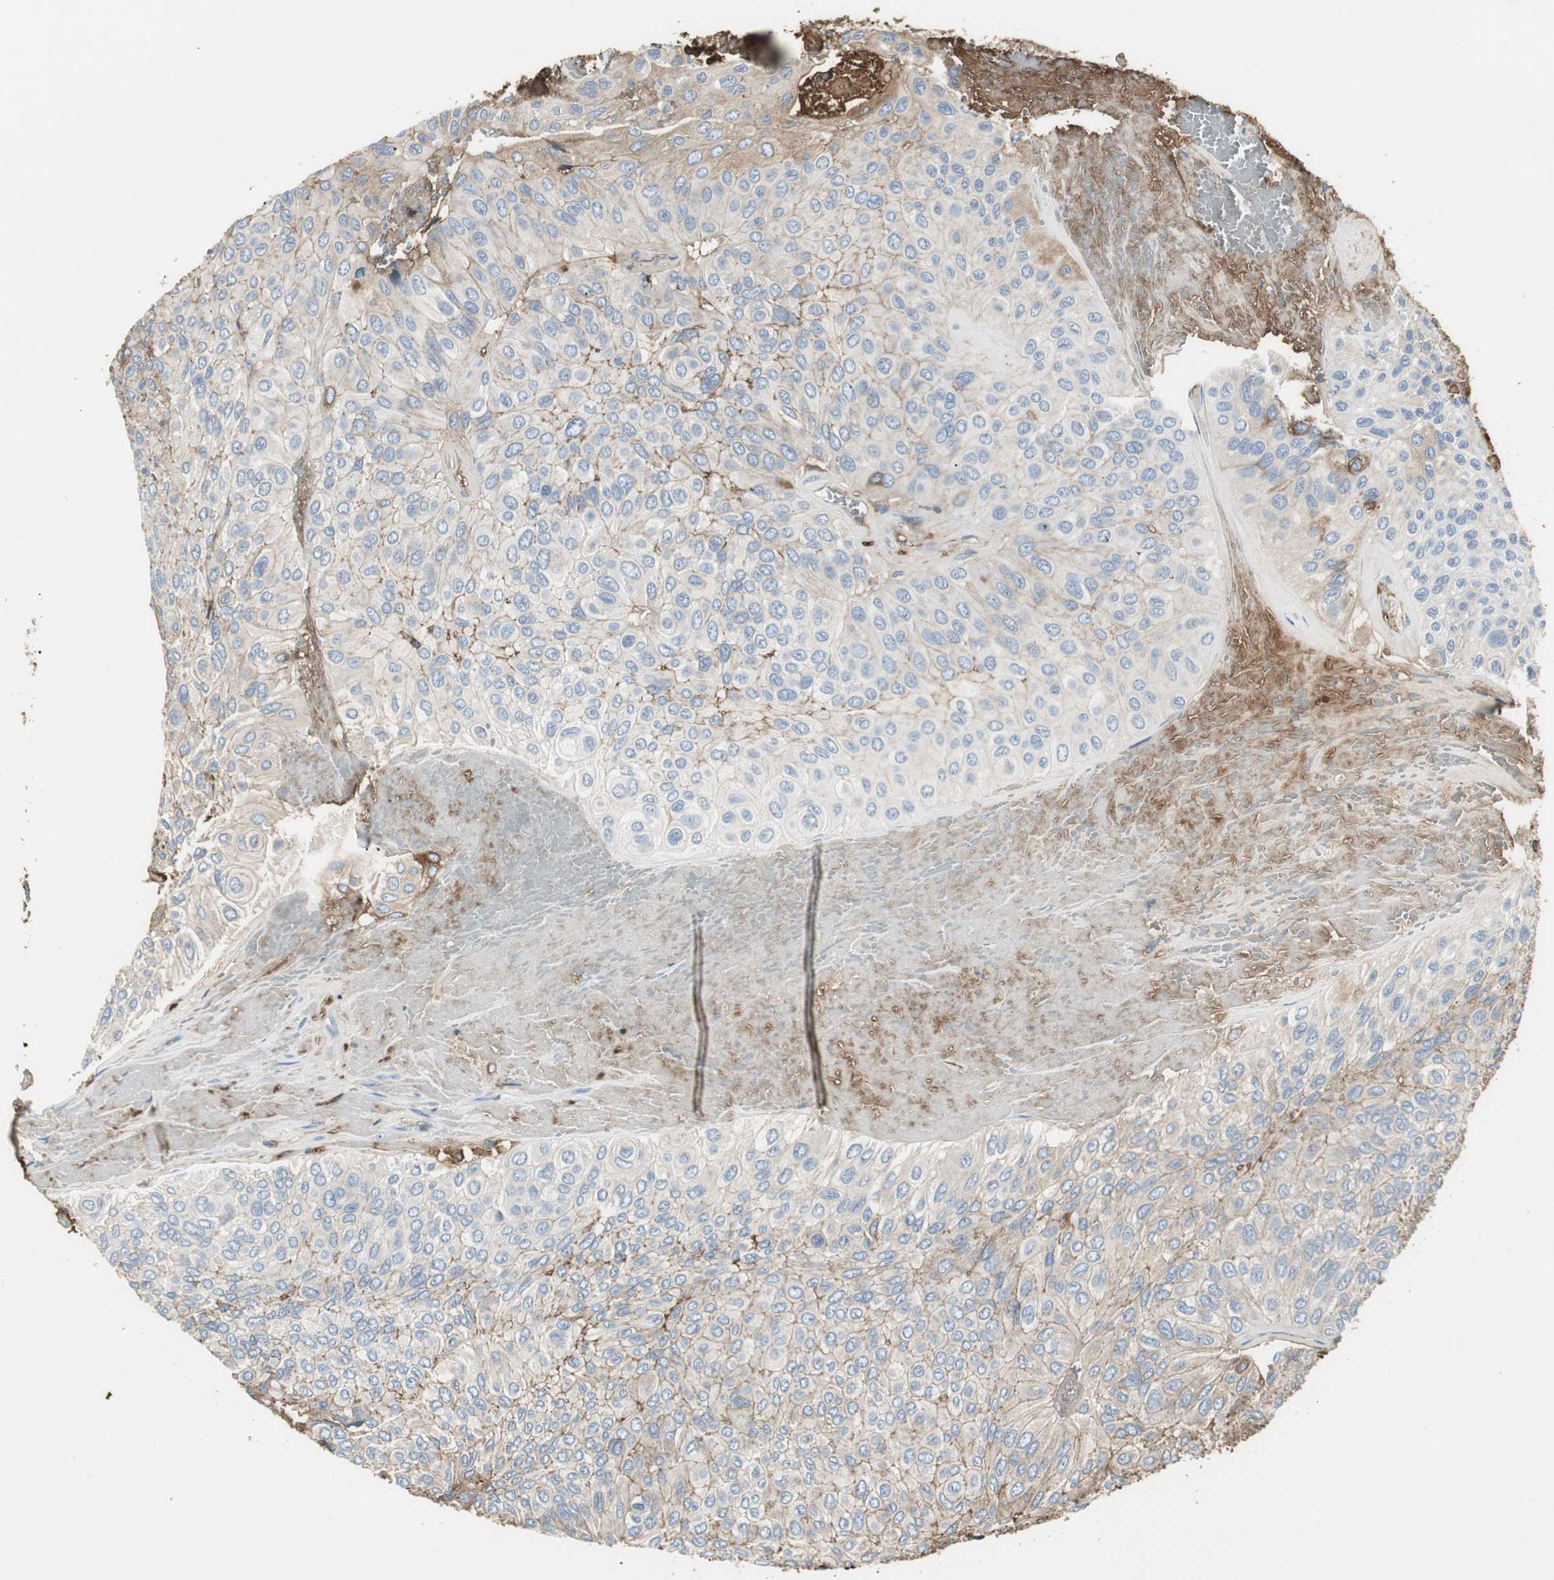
{"staining": {"intensity": "negative", "quantity": "none", "location": "none"}, "tissue": "urothelial cancer", "cell_type": "Tumor cells", "image_type": "cancer", "snomed": [{"axis": "morphology", "description": "Urothelial carcinoma, High grade"}, {"axis": "topography", "description": "Urinary bladder"}], "caption": "This is a photomicrograph of immunohistochemistry (IHC) staining of urothelial carcinoma (high-grade), which shows no positivity in tumor cells.", "gene": "IGHA1", "patient": {"sex": "male", "age": 66}}